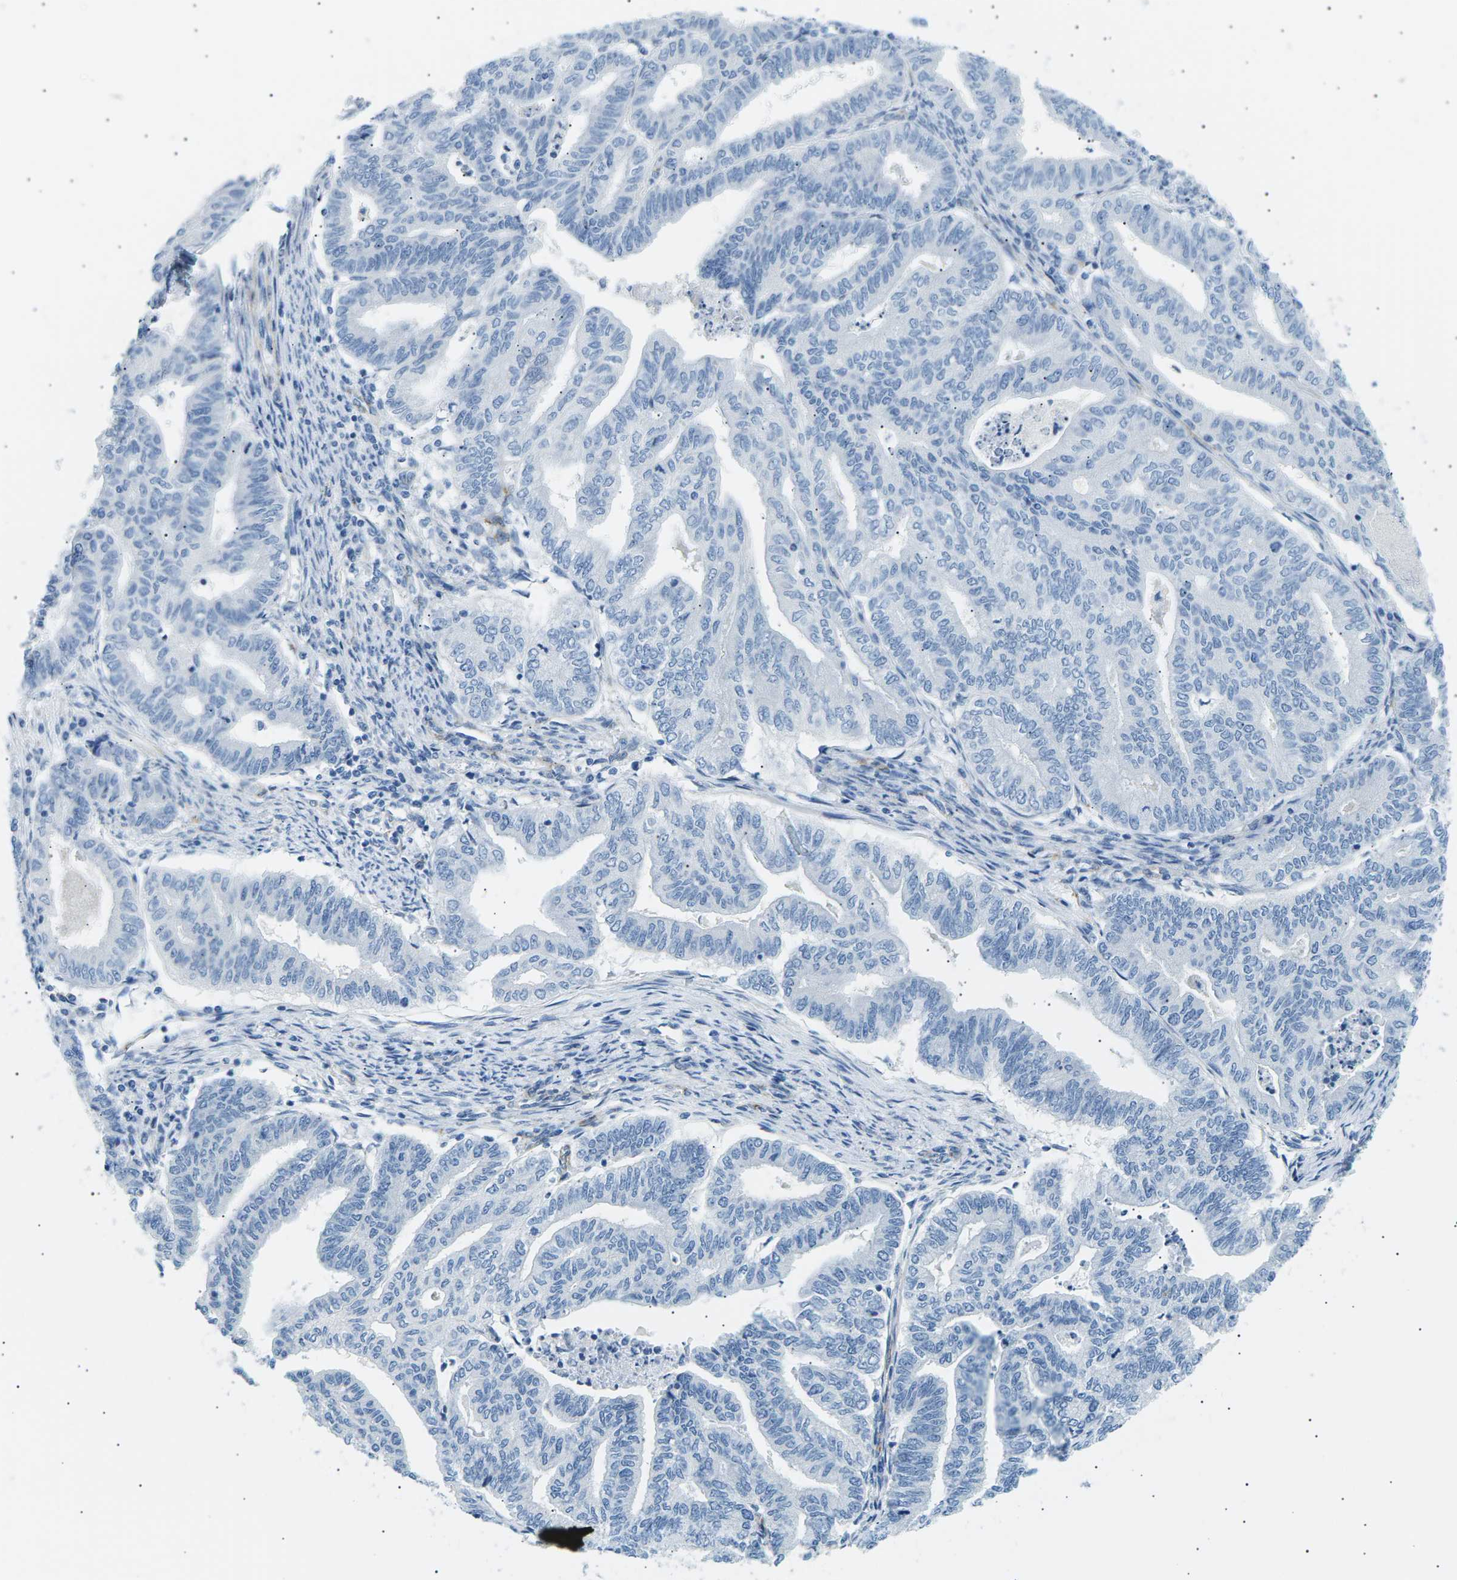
{"staining": {"intensity": "negative", "quantity": "none", "location": "none"}, "tissue": "endometrial cancer", "cell_type": "Tumor cells", "image_type": "cancer", "snomed": [{"axis": "morphology", "description": "Adenocarcinoma, NOS"}, {"axis": "topography", "description": "Endometrium"}], "caption": "A photomicrograph of endometrial cancer (adenocarcinoma) stained for a protein reveals no brown staining in tumor cells.", "gene": "SEPTIN5", "patient": {"sex": "female", "age": 79}}